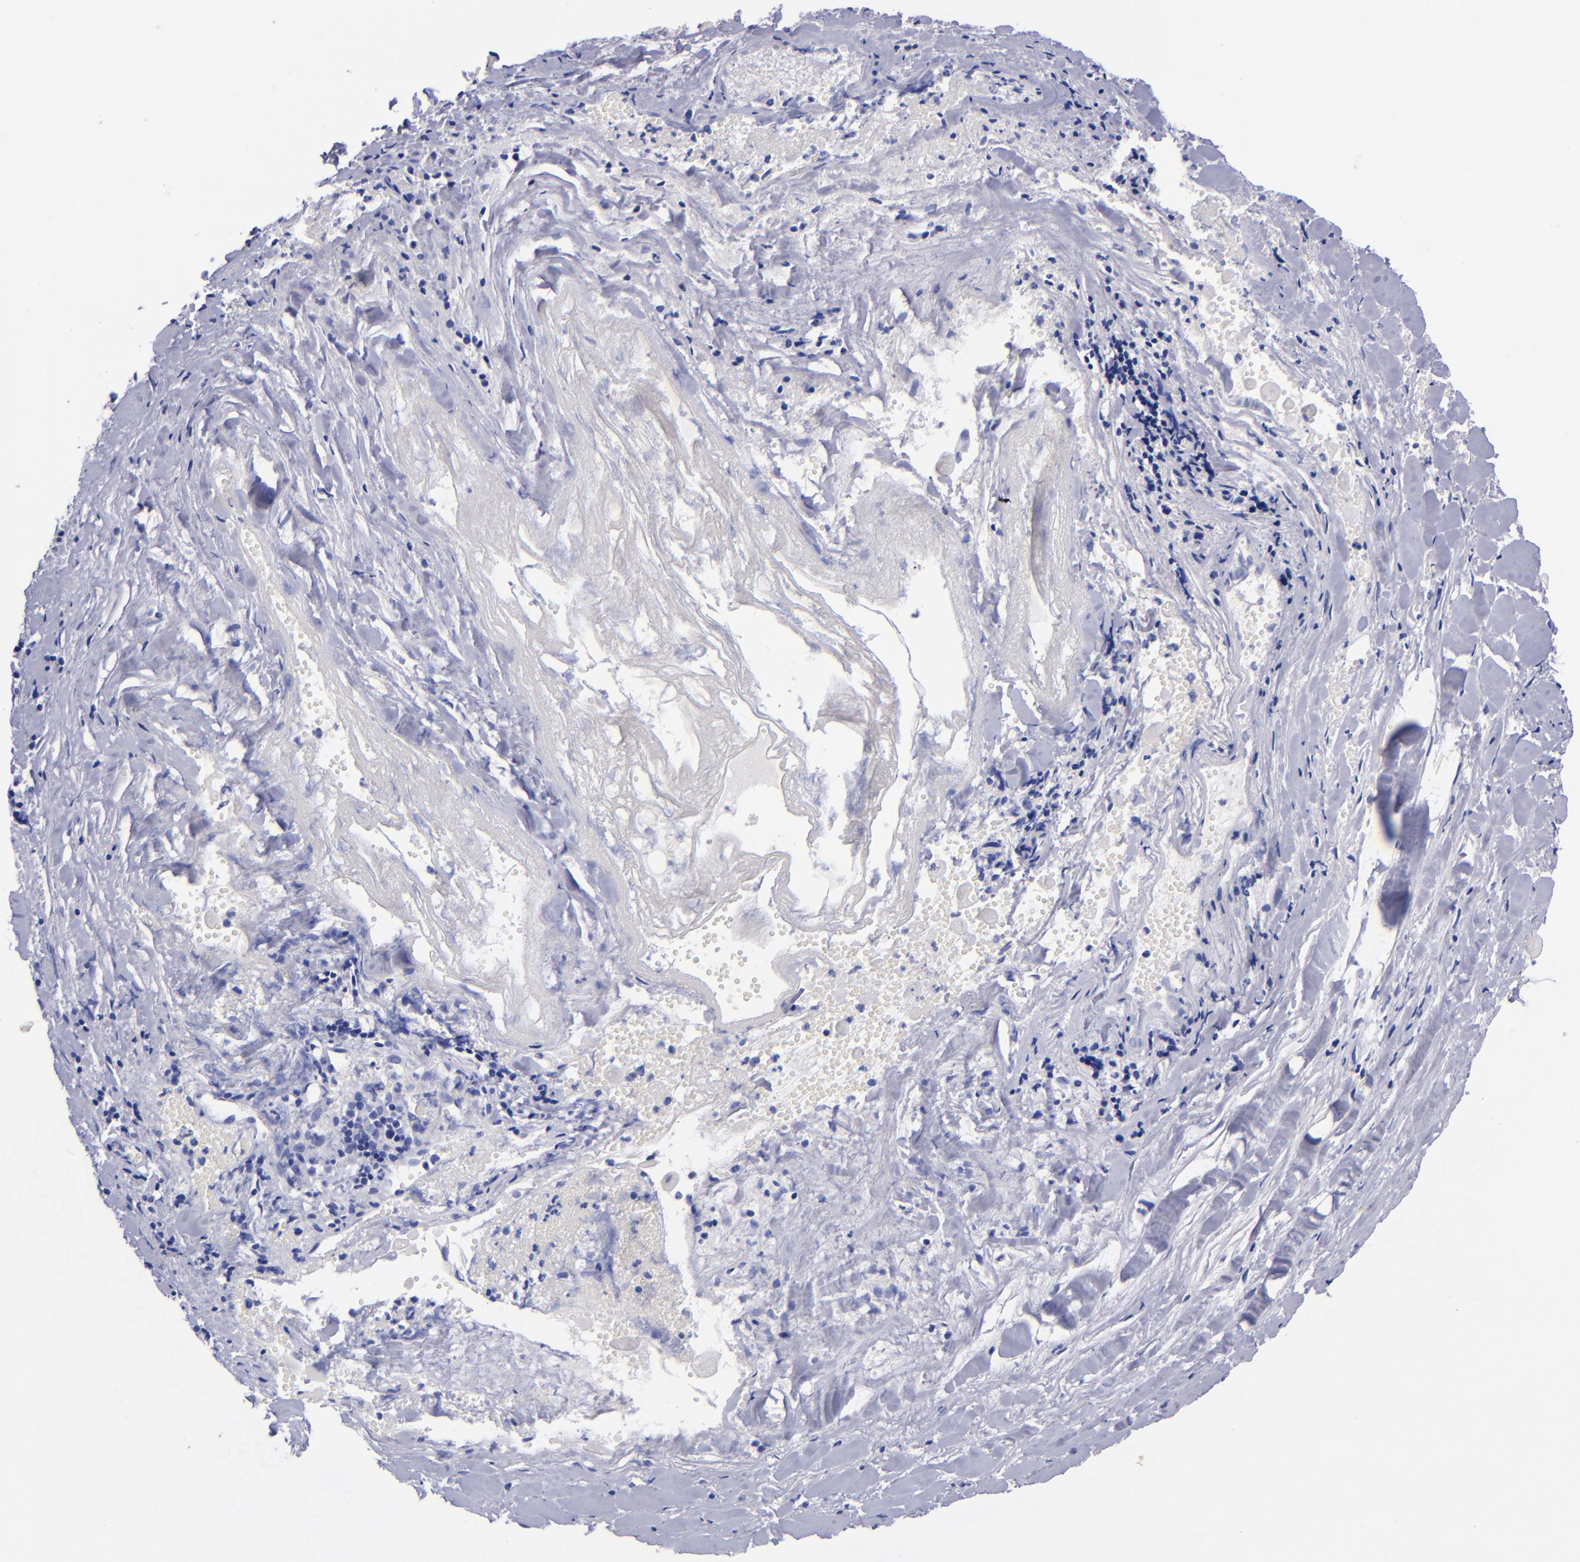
{"staining": {"intensity": "negative", "quantity": "none", "location": "none"}, "tissue": "lung cancer", "cell_type": "Tumor cells", "image_type": "cancer", "snomed": [{"axis": "morphology", "description": "Adenocarcinoma, NOS"}, {"axis": "topography", "description": "Lung"}], "caption": "This is an immunohistochemistry histopathology image of lung cancer. There is no staining in tumor cells.", "gene": "SV2A", "patient": {"sex": "male", "age": 60}}